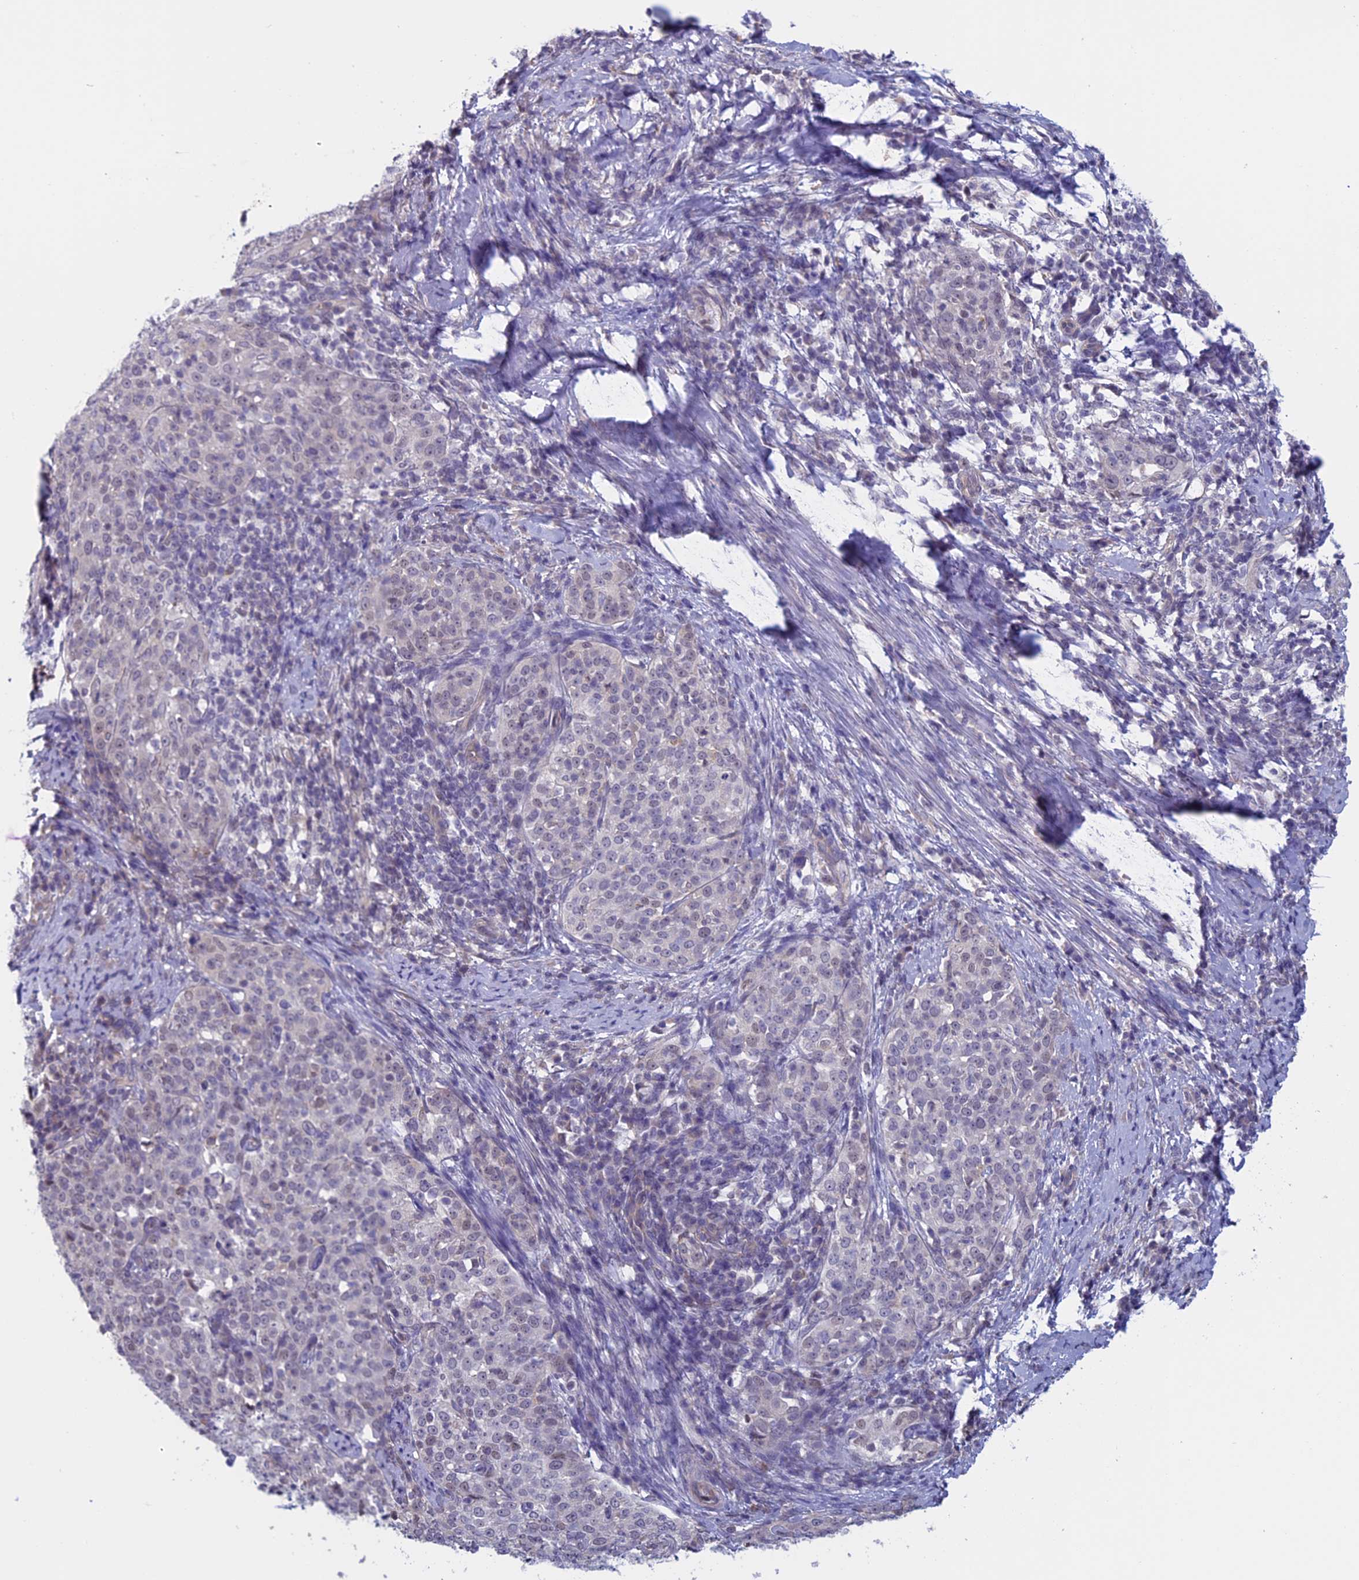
{"staining": {"intensity": "negative", "quantity": "none", "location": "none"}, "tissue": "cervical cancer", "cell_type": "Tumor cells", "image_type": "cancer", "snomed": [{"axis": "morphology", "description": "Squamous cell carcinoma, NOS"}, {"axis": "topography", "description": "Cervix"}], "caption": "There is no significant positivity in tumor cells of cervical squamous cell carcinoma. (DAB immunohistochemistry (IHC), high magnification).", "gene": "SLC1A6", "patient": {"sex": "female", "age": 57}}